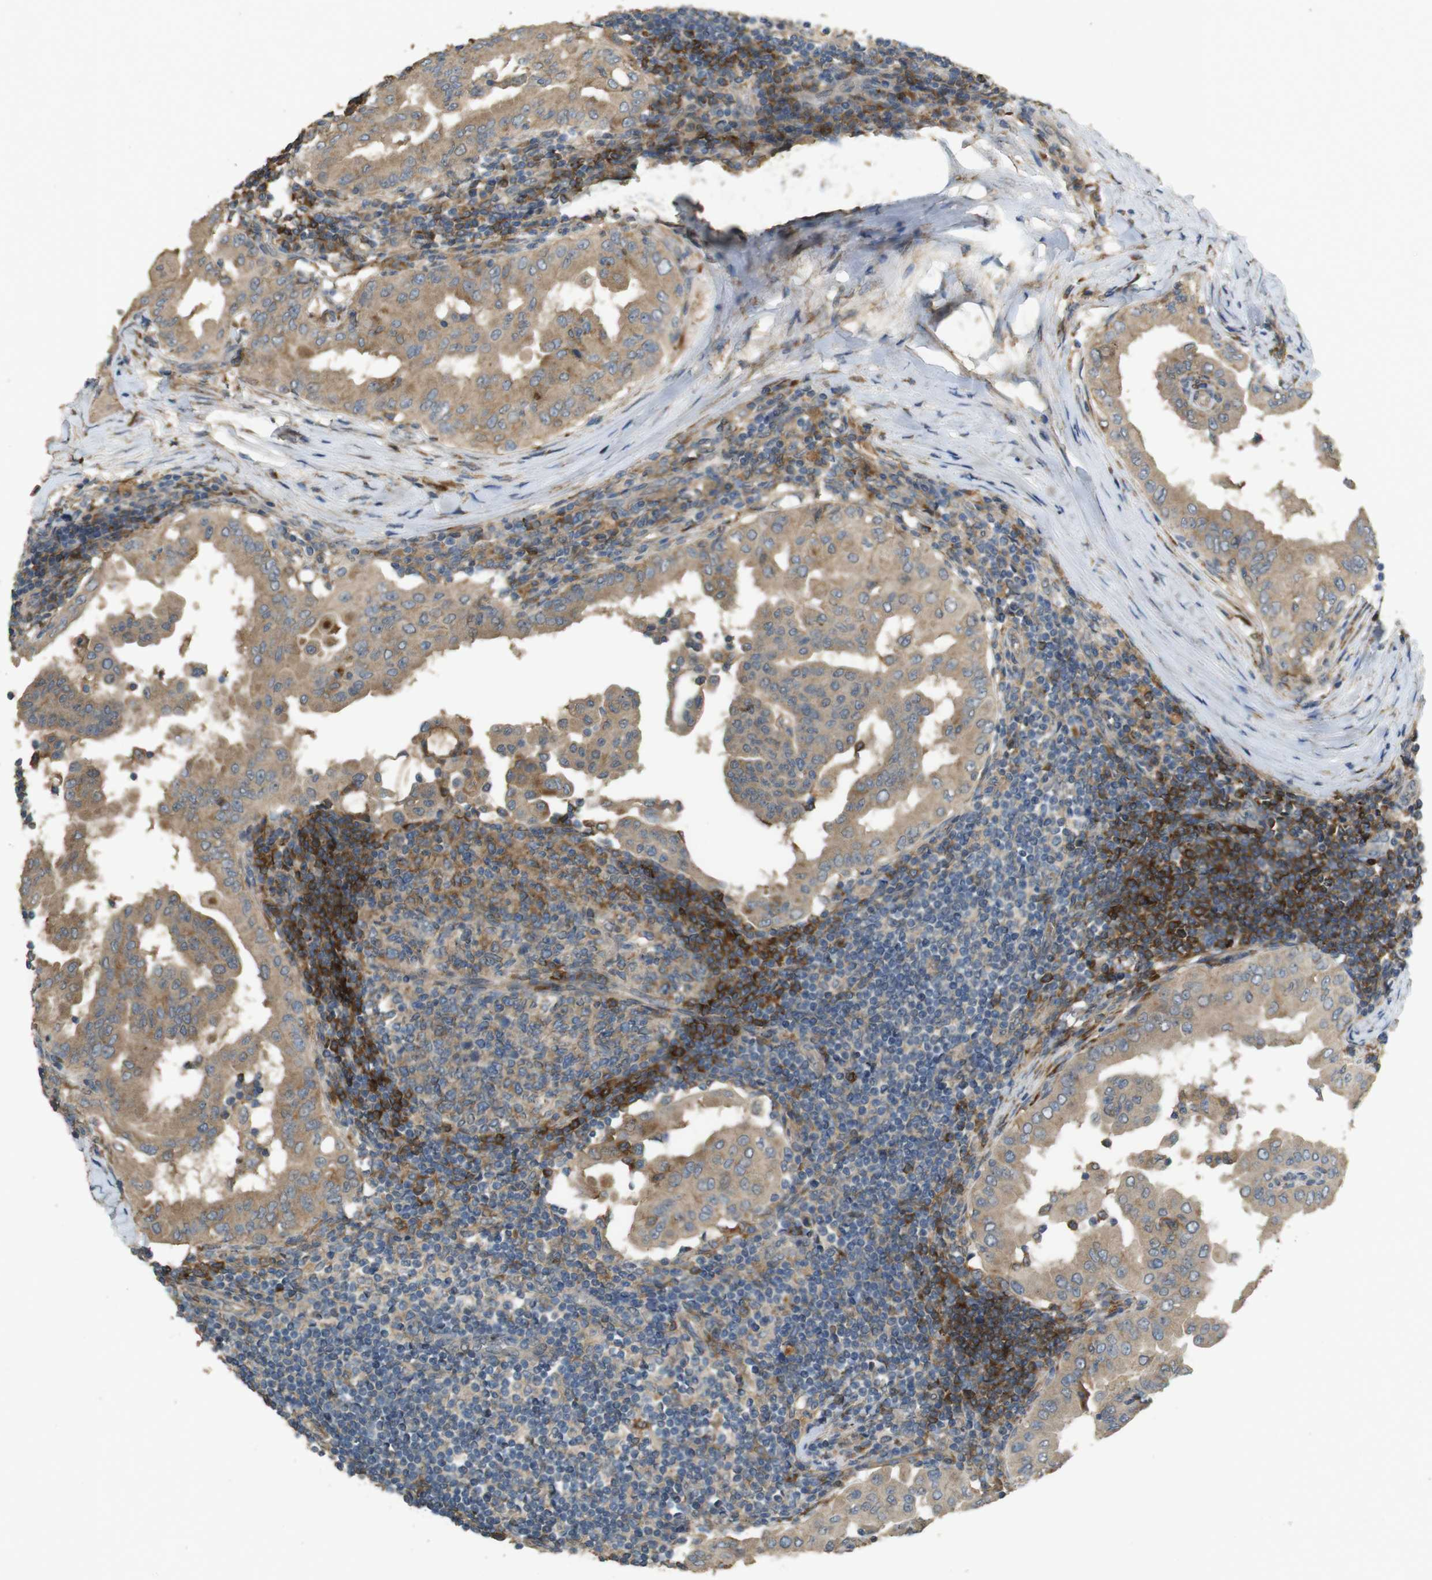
{"staining": {"intensity": "moderate", "quantity": ">75%", "location": "cytoplasmic/membranous"}, "tissue": "thyroid cancer", "cell_type": "Tumor cells", "image_type": "cancer", "snomed": [{"axis": "morphology", "description": "Papillary adenocarcinoma, NOS"}, {"axis": "topography", "description": "Thyroid gland"}], "caption": "Protein expression analysis of human thyroid cancer (papillary adenocarcinoma) reveals moderate cytoplasmic/membranous expression in about >75% of tumor cells.", "gene": "ARHGAP24", "patient": {"sex": "male", "age": 33}}